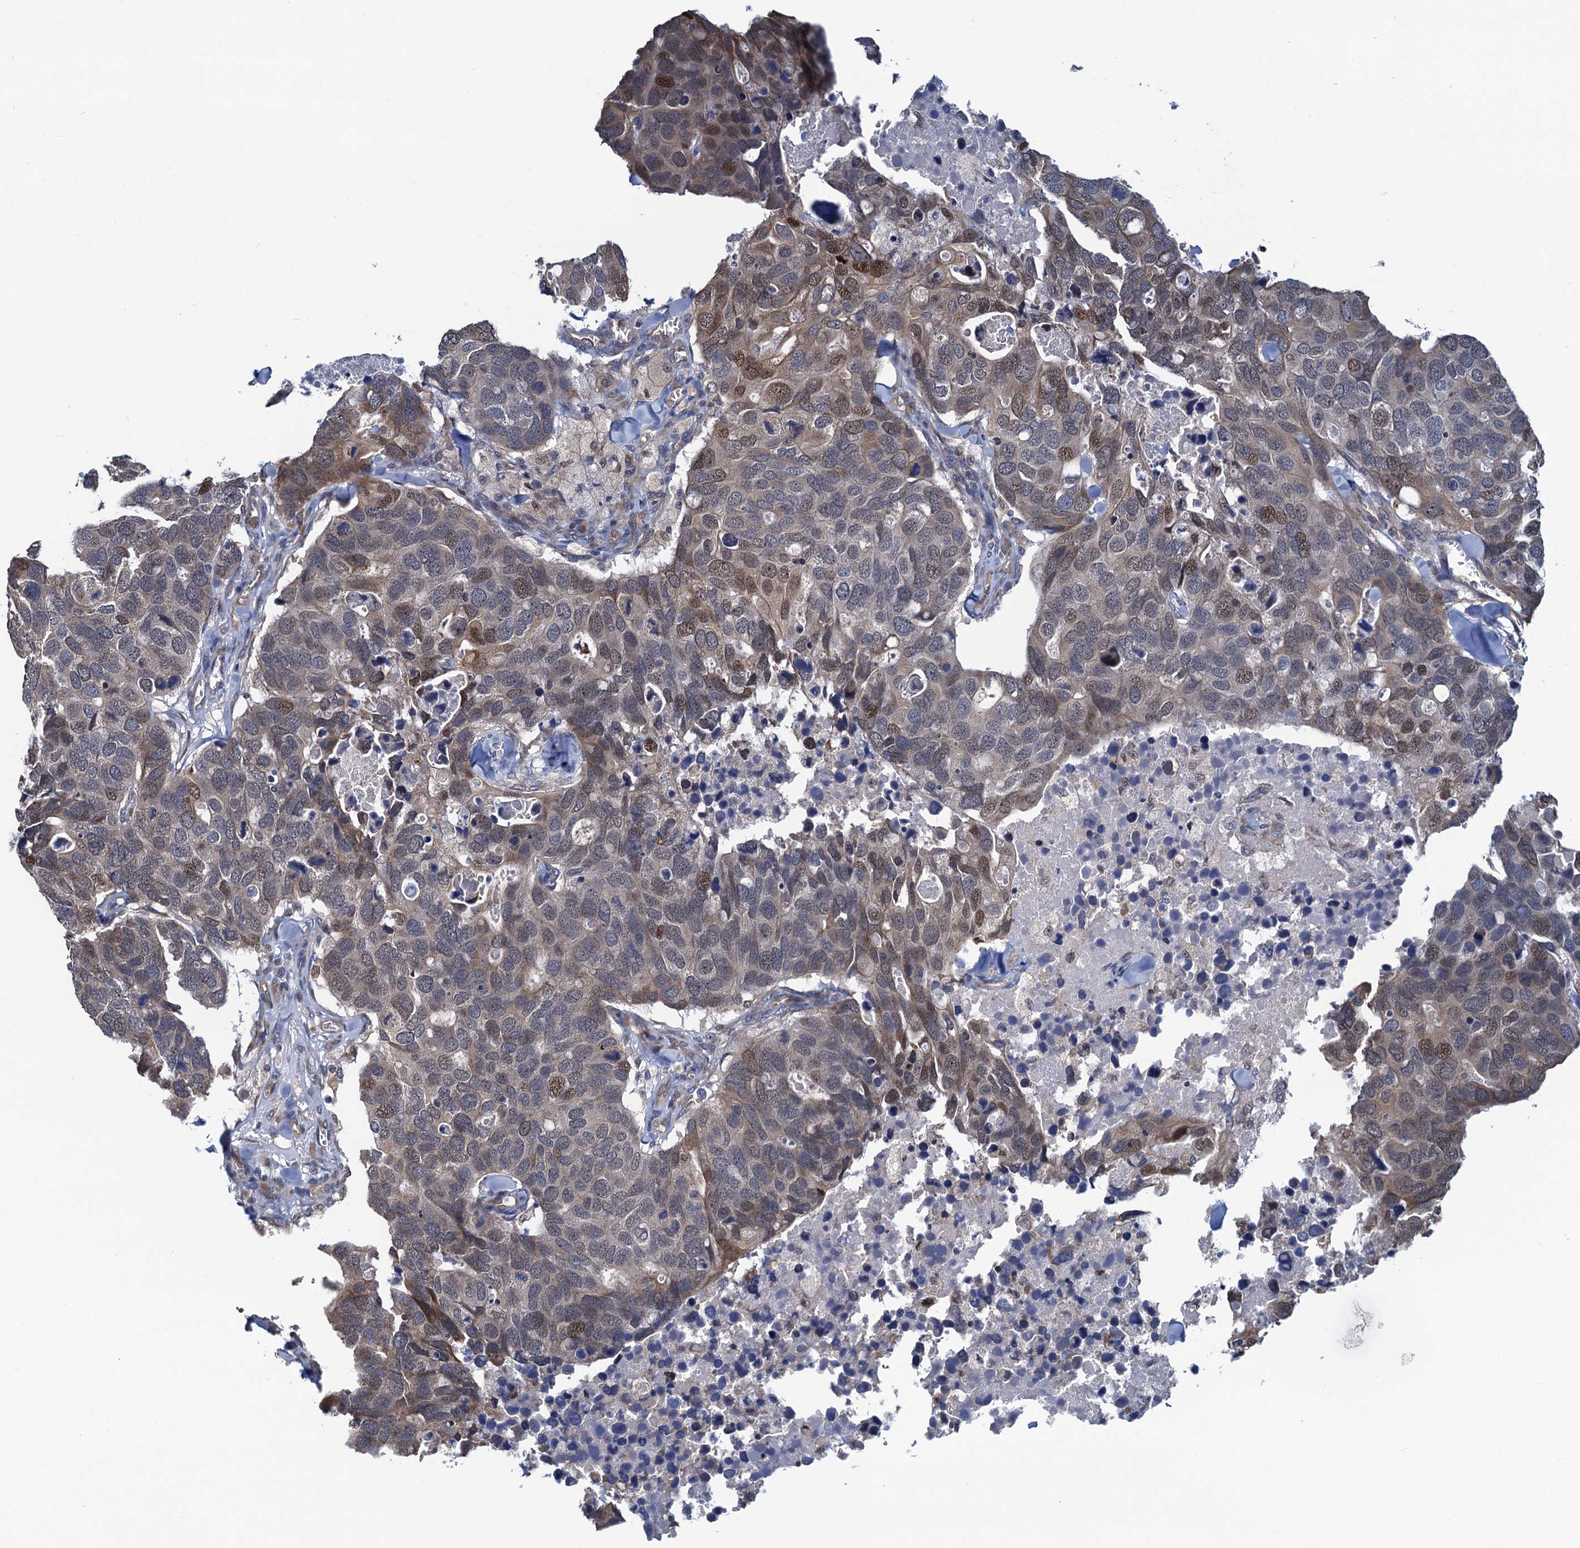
{"staining": {"intensity": "moderate", "quantity": "<25%", "location": "cytoplasmic/membranous,nuclear"}, "tissue": "breast cancer", "cell_type": "Tumor cells", "image_type": "cancer", "snomed": [{"axis": "morphology", "description": "Duct carcinoma"}, {"axis": "topography", "description": "Breast"}], "caption": "Breast invasive ductal carcinoma tissue displays moderate cytoplasmic/membranous and nuclear positivity in about <25% of tumor cells", "gene": "RNF125", "patient": {"sex": "female", "age": 83}}